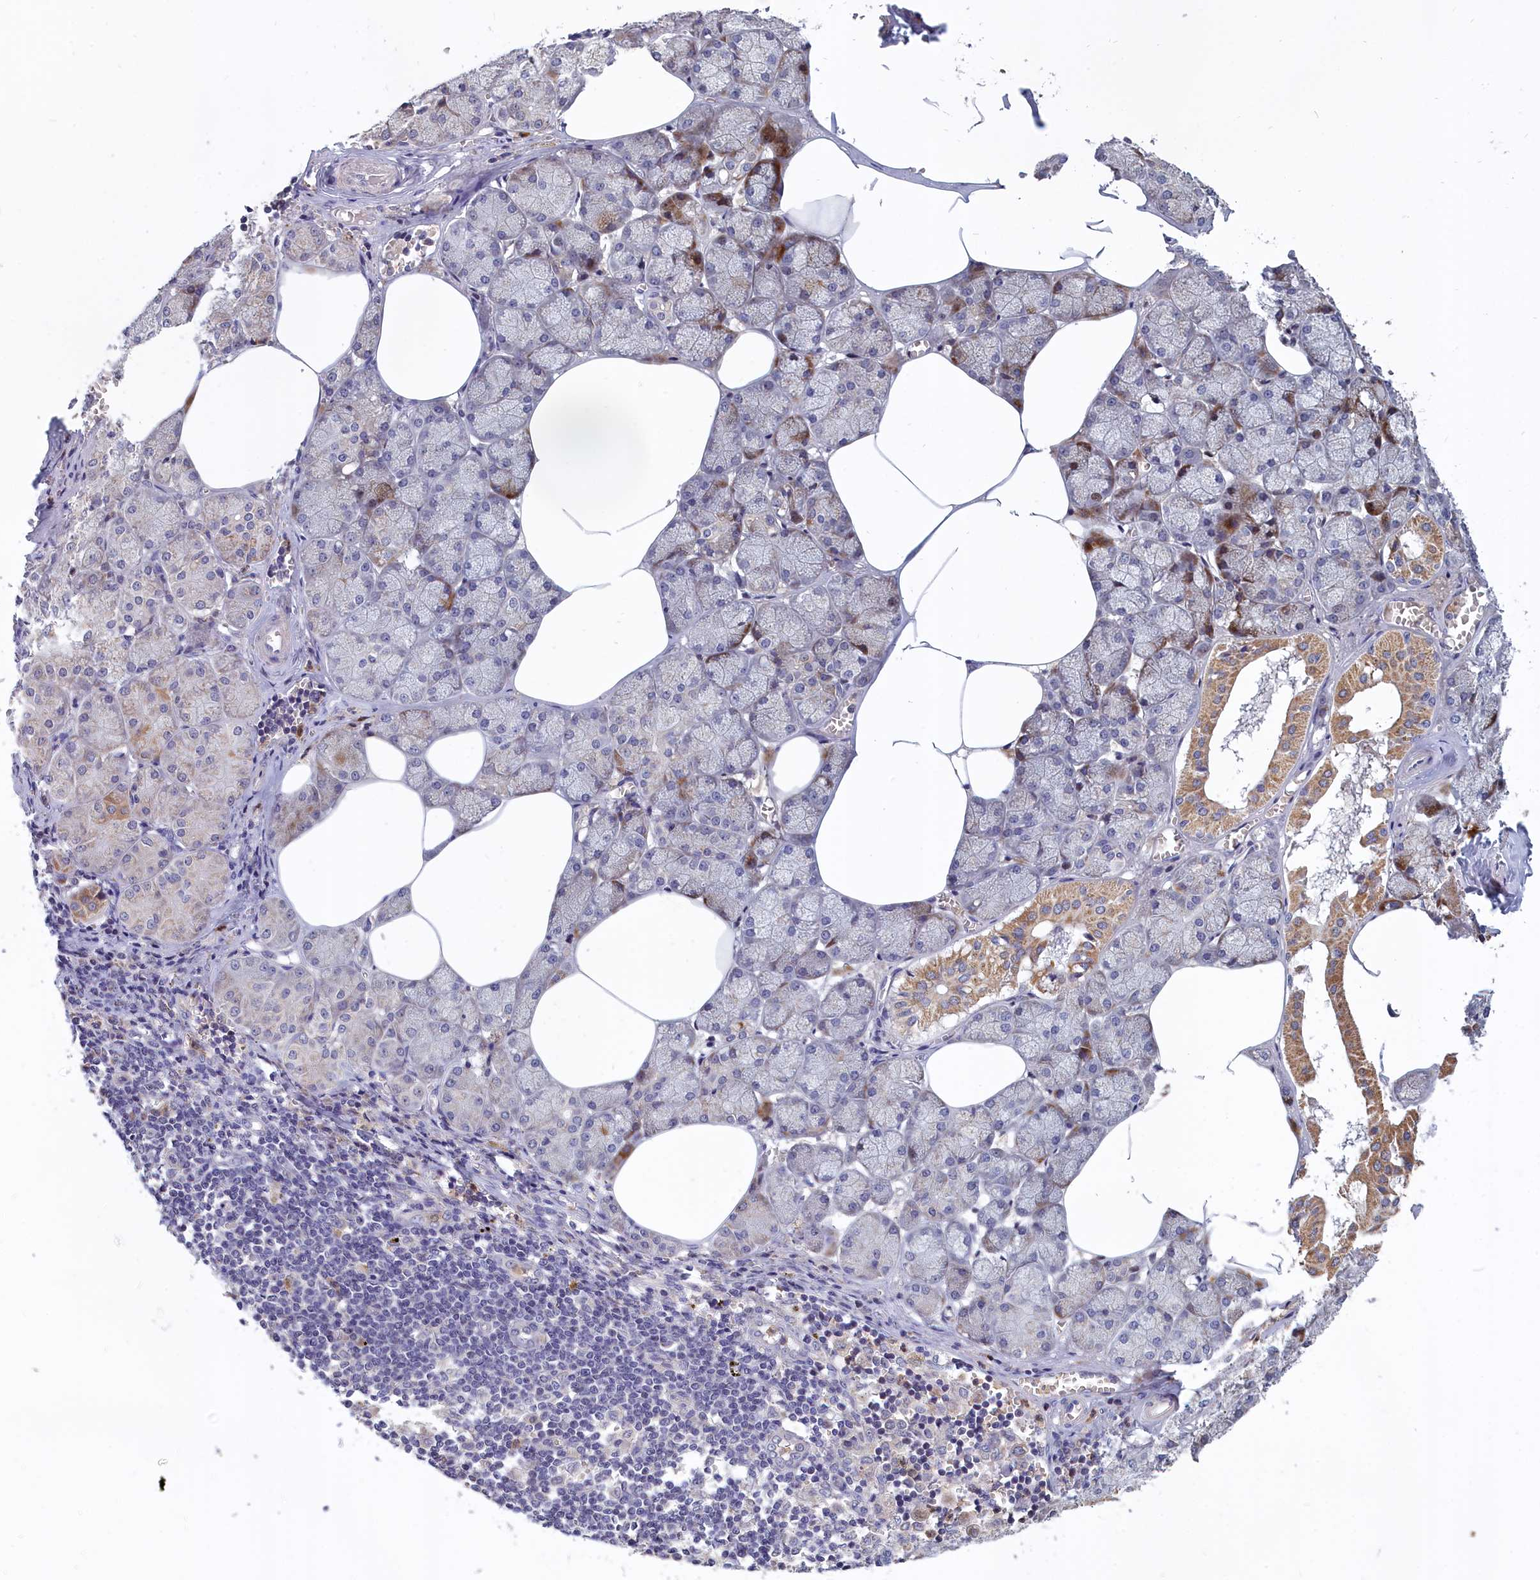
{"staining": {"intensity": "moderate", "quantity": "<25%", "location": "cytoplasmic/membranous"}, "tissue": "salivary gland", "cell_type": "Glandular cells", "image_type": "normal", "snomed": [{"axis": "morphology", "description": "Normal tissue, NOS"}, {"axis": "topography", "description": "Salivary gland"}], "caption": "DAB (3,3'-diaminobenzidine) immunohistochemical staining of benign human salivary gland reveals moderate cytoplasmic/membranous protein expression in about <25% of glandular cells.", "gene": "EPB41L4B", "patient": {"sex": "male", "age": 62}}